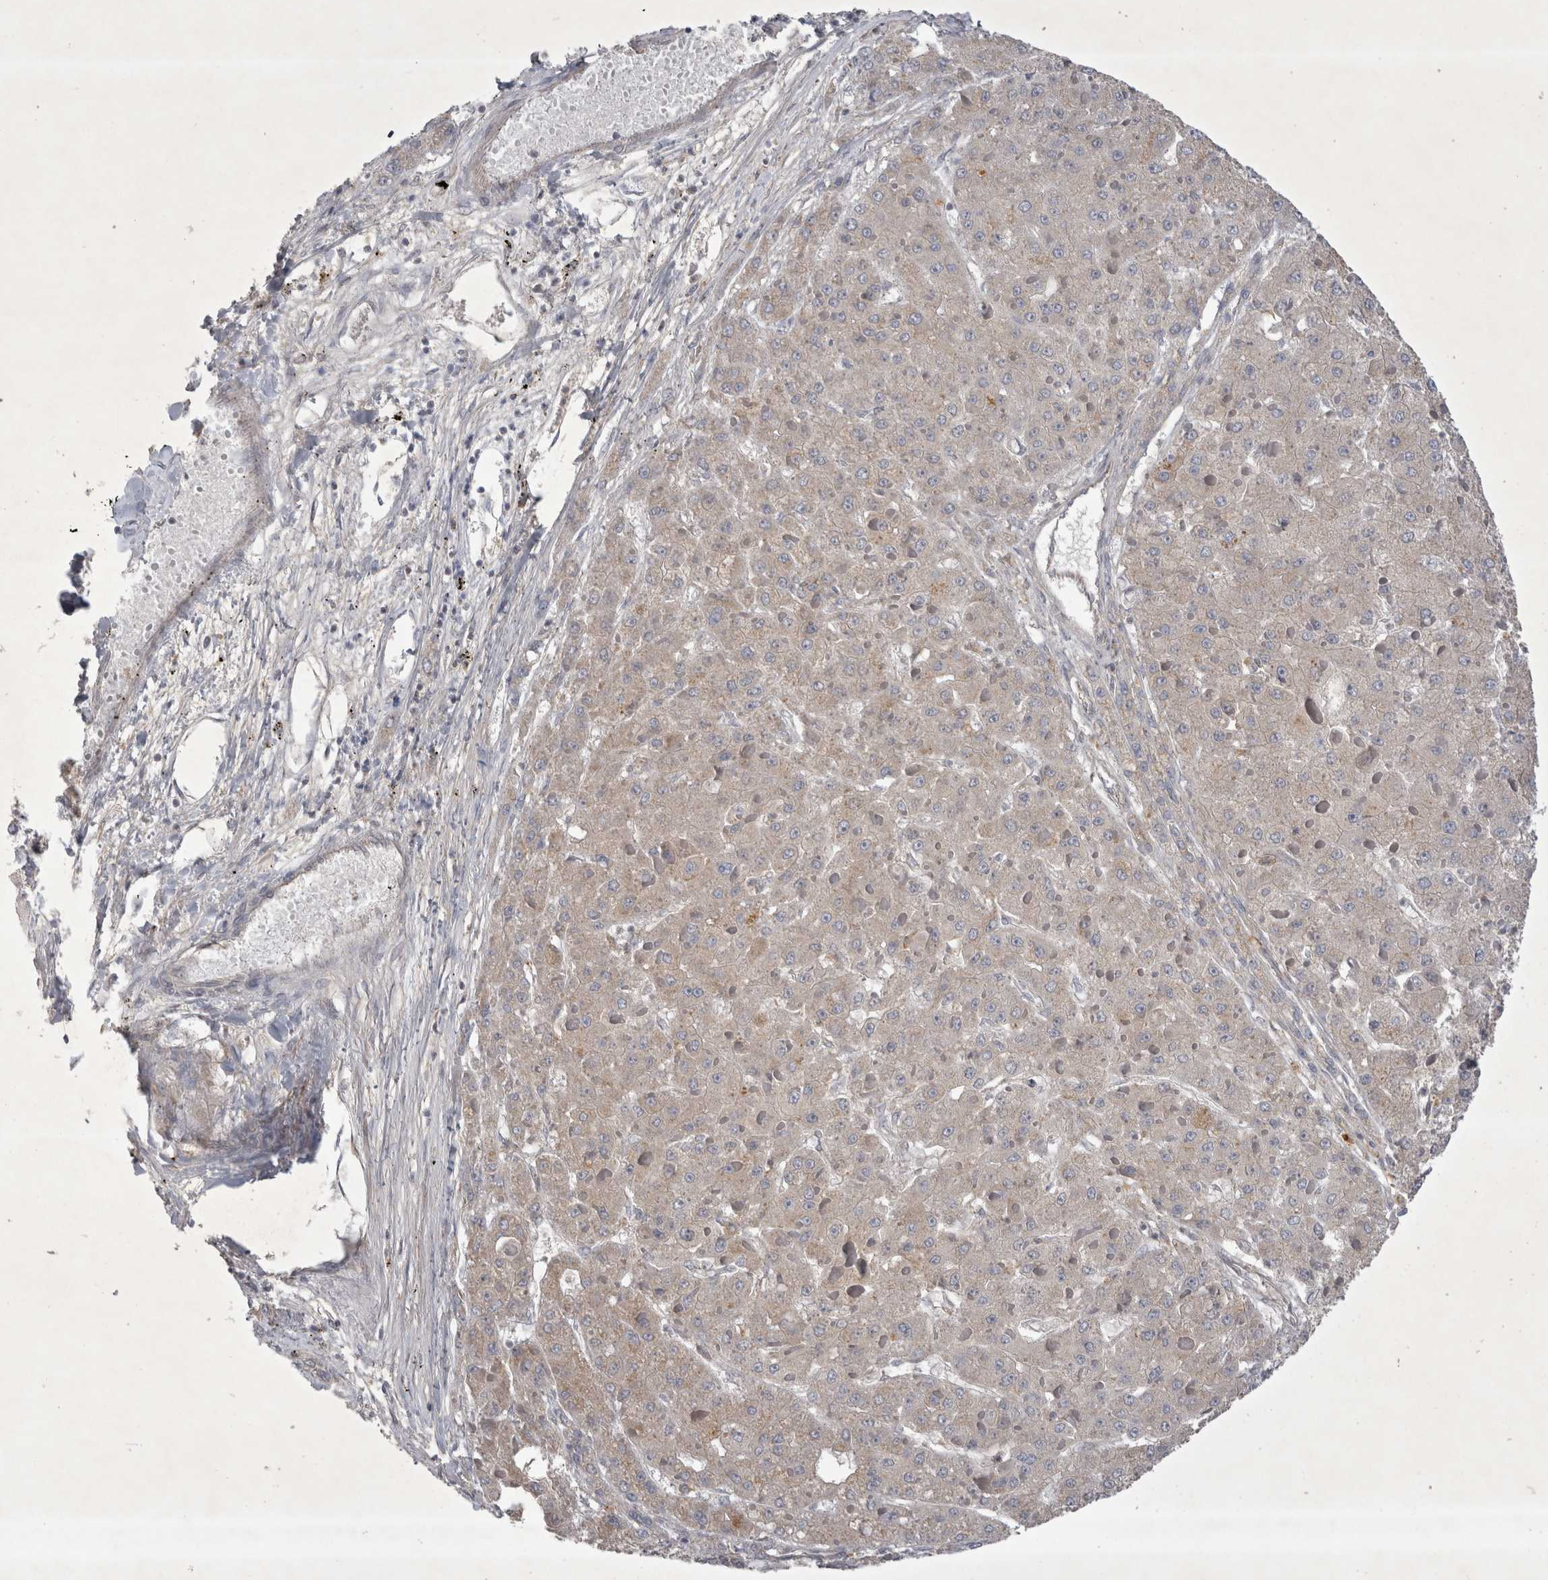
{"staining": {"intensity": "weak", "quantity": "25%-75%", "location": "cytoplasmic/membranous"}, "tissue": "liver cancer", "cell_type": "Tumor cells", "image_type": "cancer", "snomed": [{"axis": "morphology", "description": "Carcinoma, Hepatocellular, NOS"}, {"axis": "topography", "description": "Liver"}], "caption": "Protein expression by immunohistochemistry (IHC) demonstrates weak cytoplasmic/membranous positivity in approximately 25%-75% of tumor cells in liver hepatocellular carcinoma.", "gene": "SRD5A3", "patient": {"sex": "female", "age": 73}}